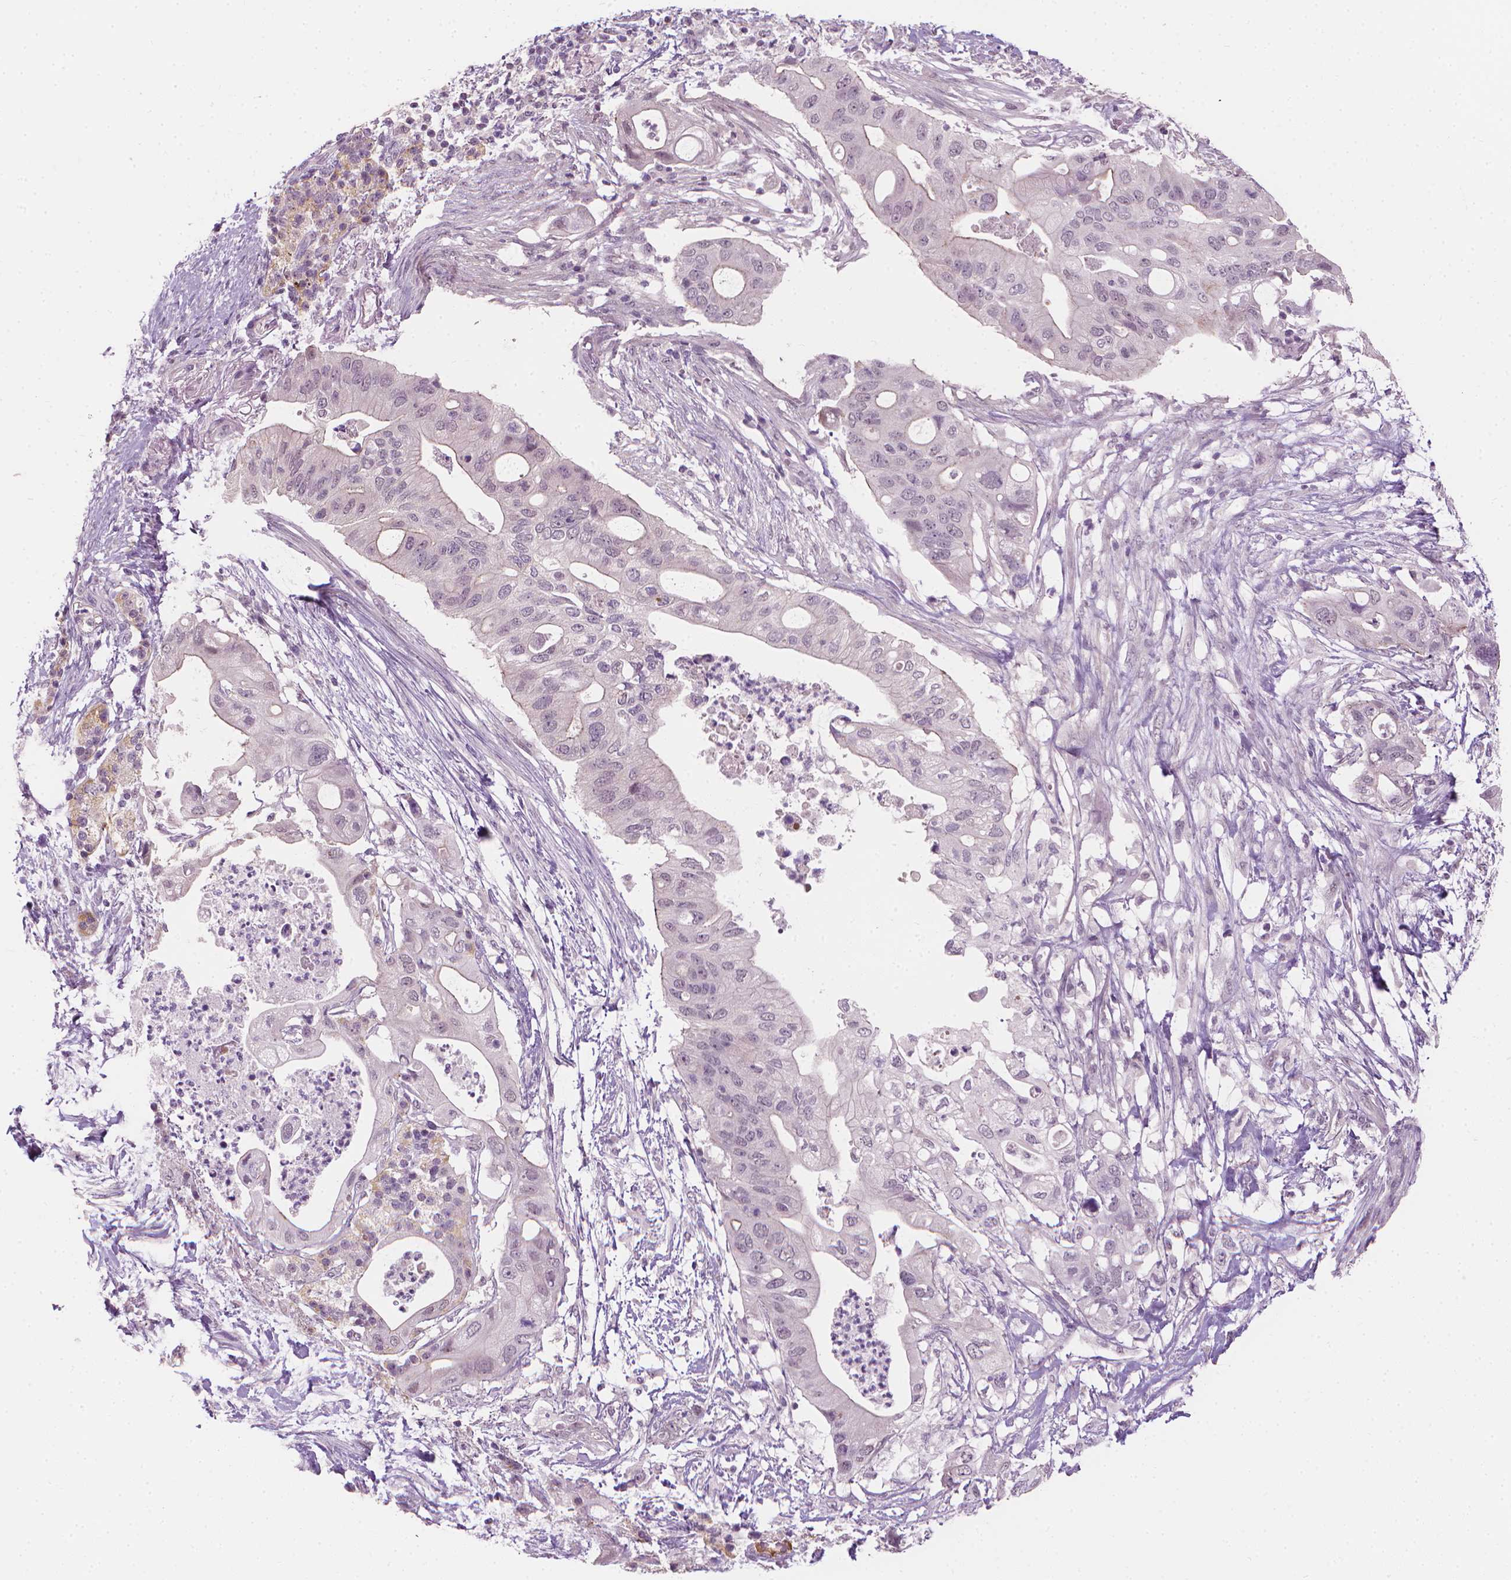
{"staining": {"intensity": "negative", "quantity": "none", "location": "none"}, "tissue": "pancreatic cancer", "cell_type": "Tumor cells", "image_type": "cancer", "snomed": [{"axis": "morphology", "description": "Adenocarcinoma, NOS"}, {"axis": "topography", "description": "Pancreas"}], "caption": "Photomicrograph shows no protein staining in tumor cells of pancreatic adenocarcinoma tissue. (DAB (3,3'-diaminobenzidine) IHC visualized using brightfield microscopy, high magnification).", "gene": "SAXO2", "patient": {"sex": "female", "age": 72}}